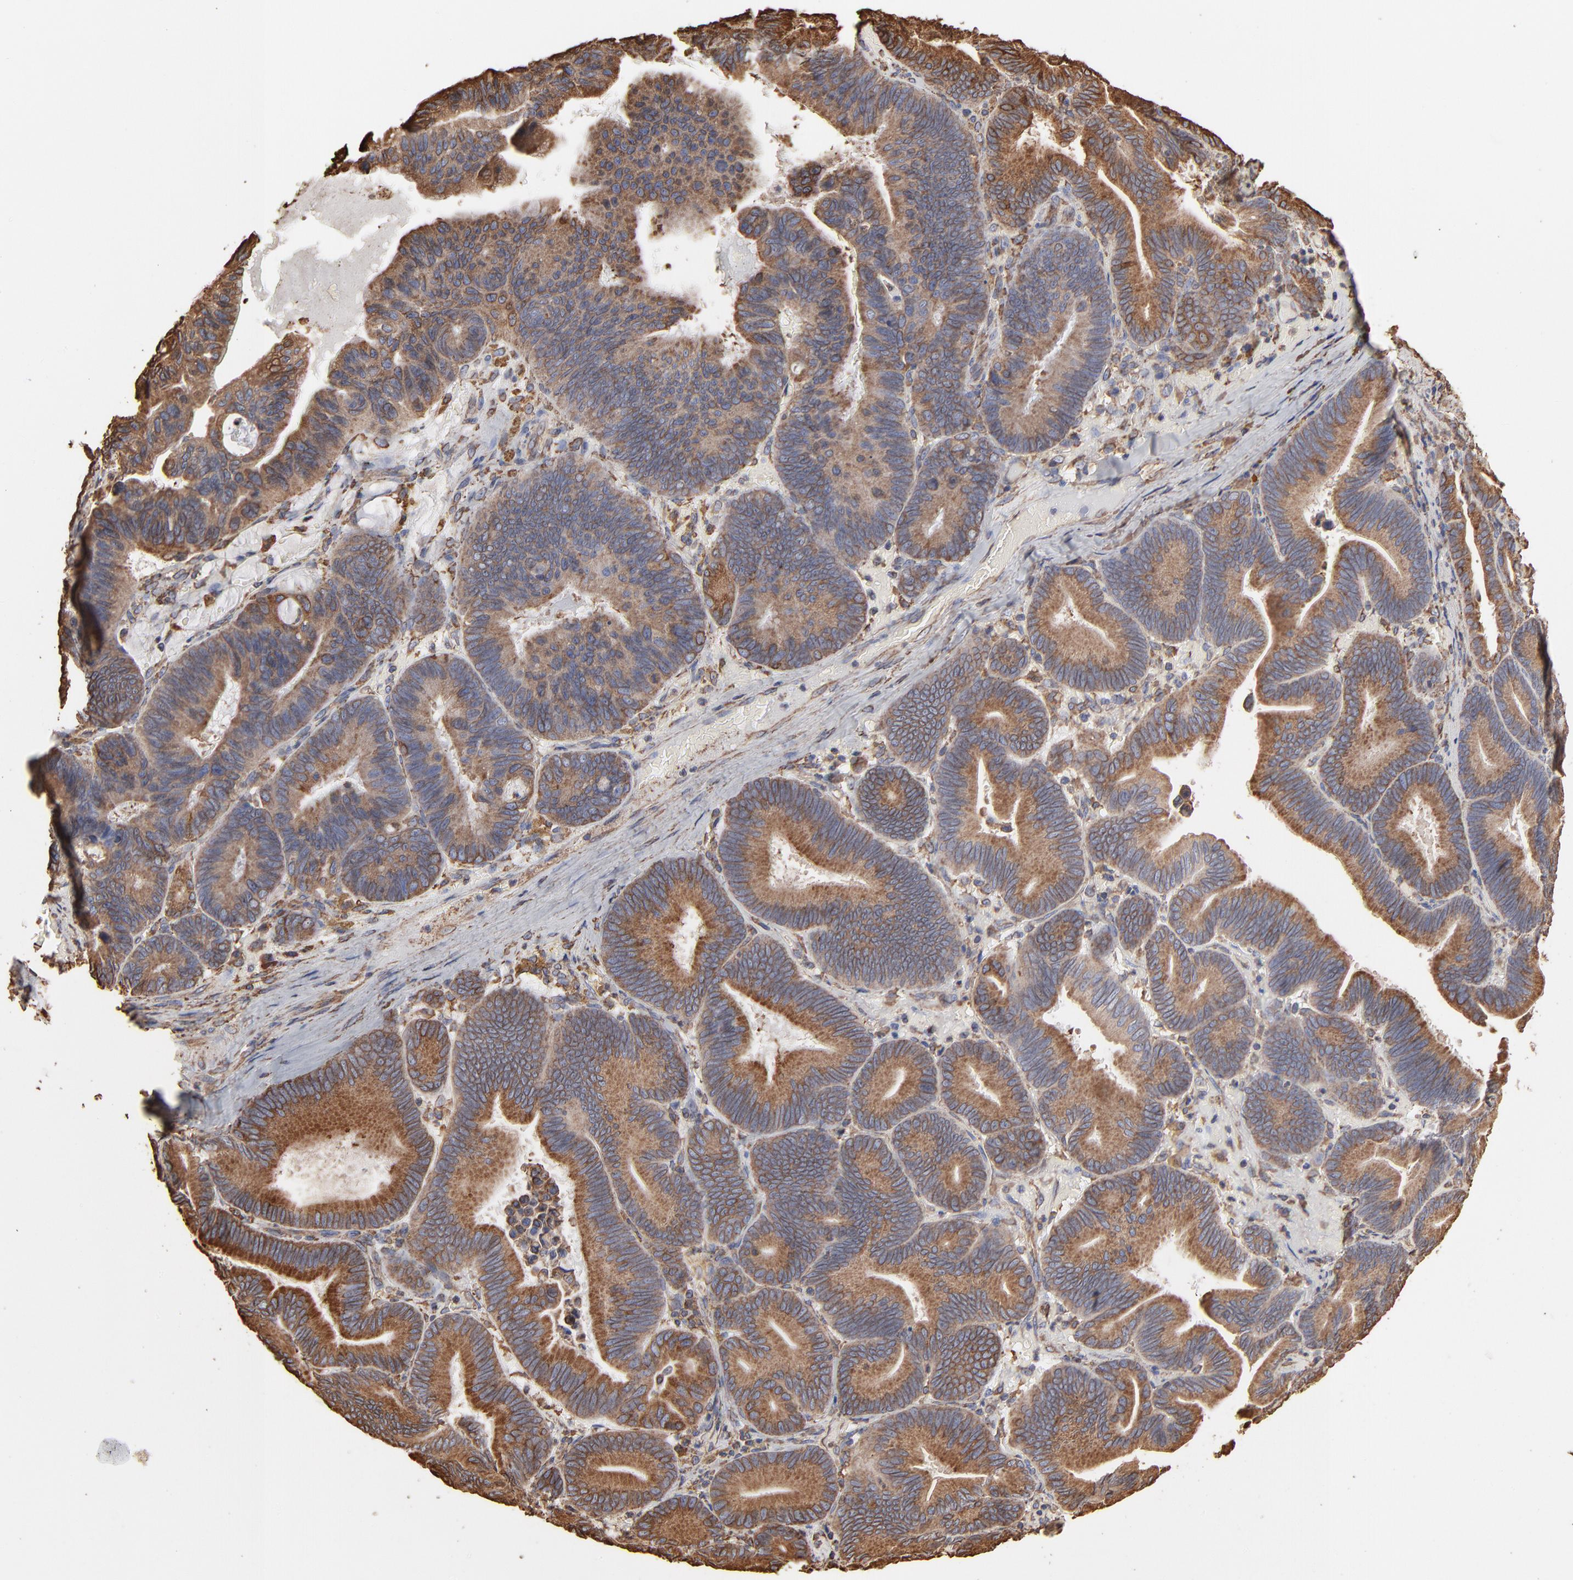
{"staining": {"intensity": "moderate", "quantity": ">75%", "location": "cytoplasmic/membranous"}, "tissue": "pancreatic cancer", "cell_type": "Tumor cells", "image_type": "cancer", "snomed": [{"axis": "morphology", "description": "Adenocarcinoma, NOS"}, {"axis": "topography", "description": "Pancreas"}], "caption": "Pancreatic cancer stained with IHC demonstrates moderate cytoplasmic/membranous expression in approximately >75% of tumor cells. The protein of interest is stained brown, and the nuclei are stained in blue (DAB IHC with brightfield microscopy, high magnification).", "gene": "PDIA3", "patient": {"sex": "male", "age": 82}}